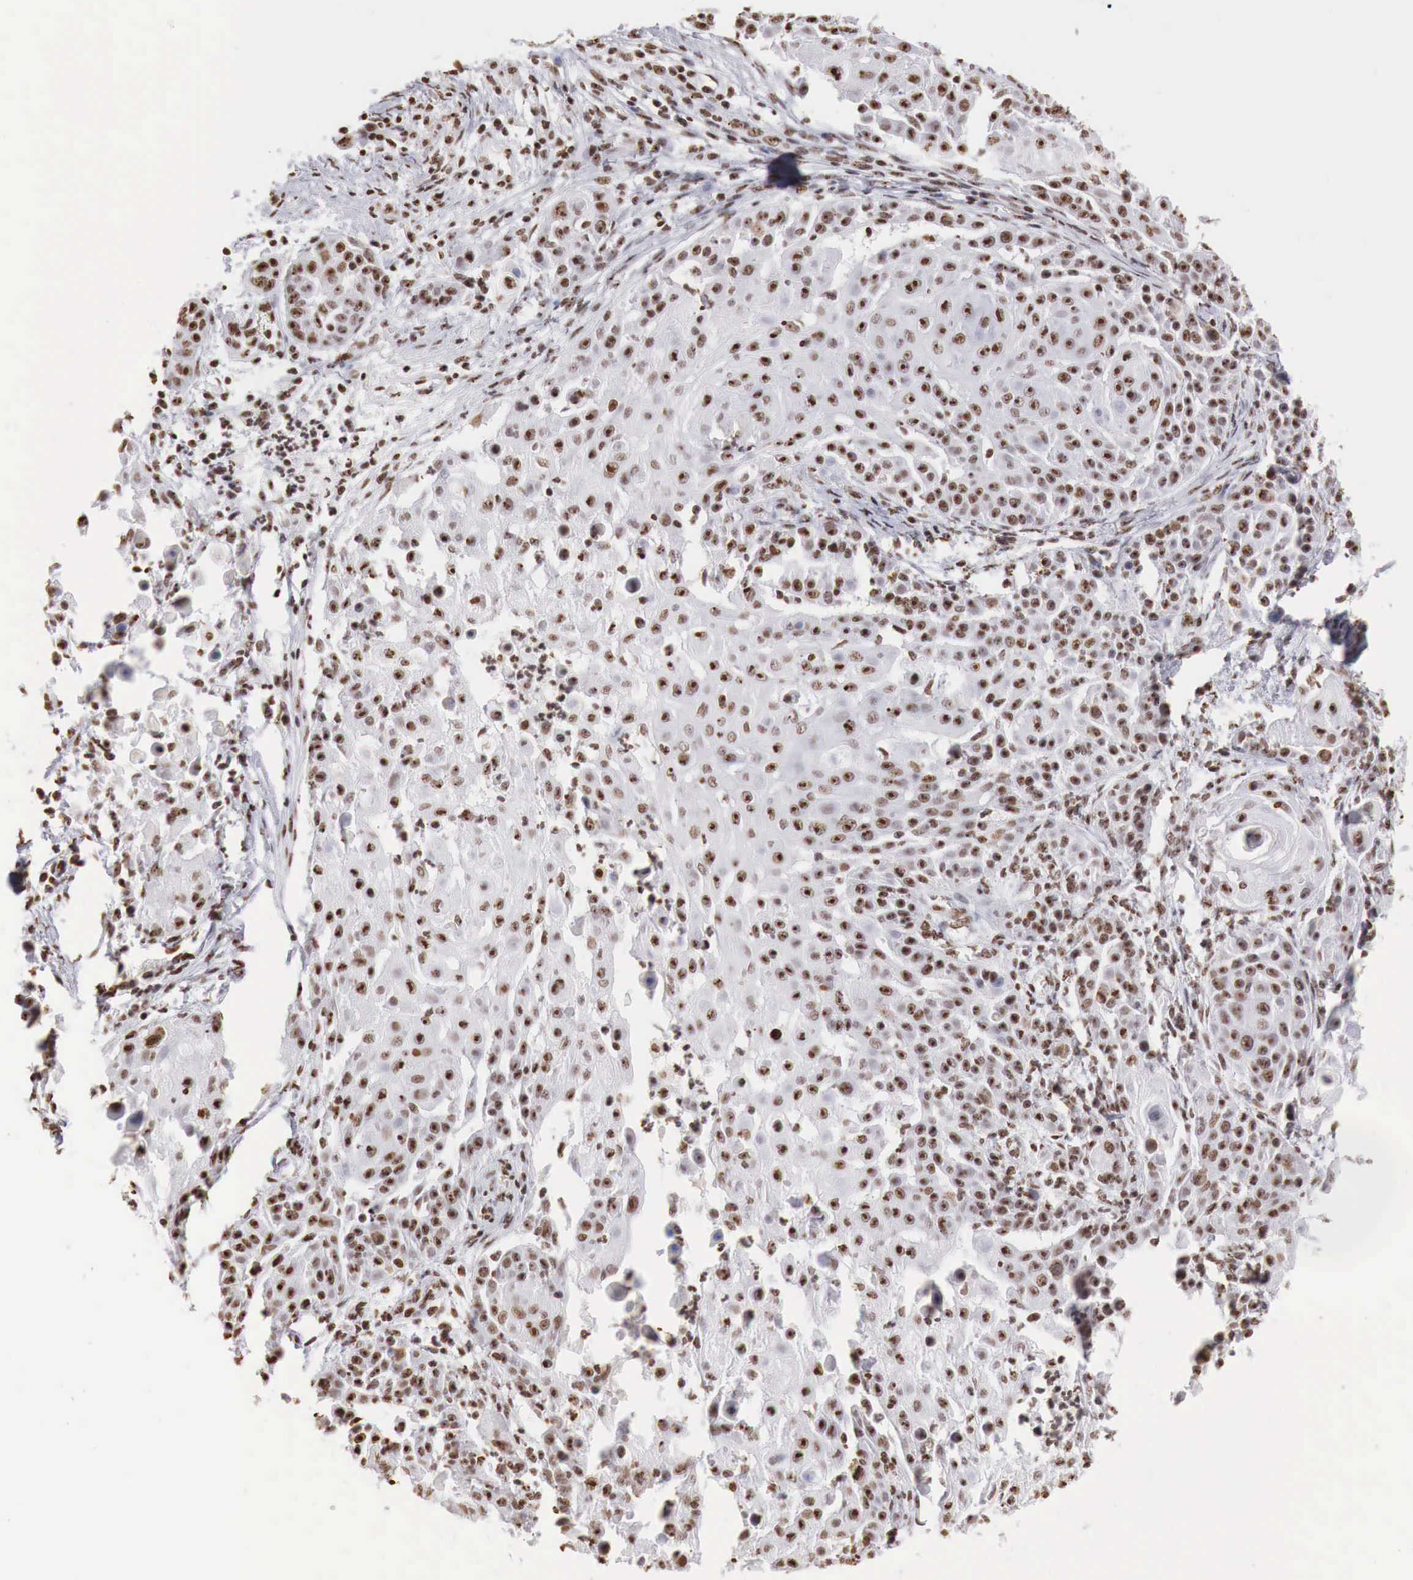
{"staining": {"intensity": "strong", "quantity": ">75%", "location": "nuclear"}, "tissue": "skin cancer", "cell_type": "Tumor cells", "image_type": "cancer", "snomed": [{"axis": "morphology", "description": "Squamous cell carcinoma, NOS"}, {"axis": "topography", "description": "Skin"}], "caption": "A brown stain shows strong nuclear positivity of a protein in human skin cancer tumor cells.", "gene": "DKC1", "patient": {"sex": "female", "age": 57}}